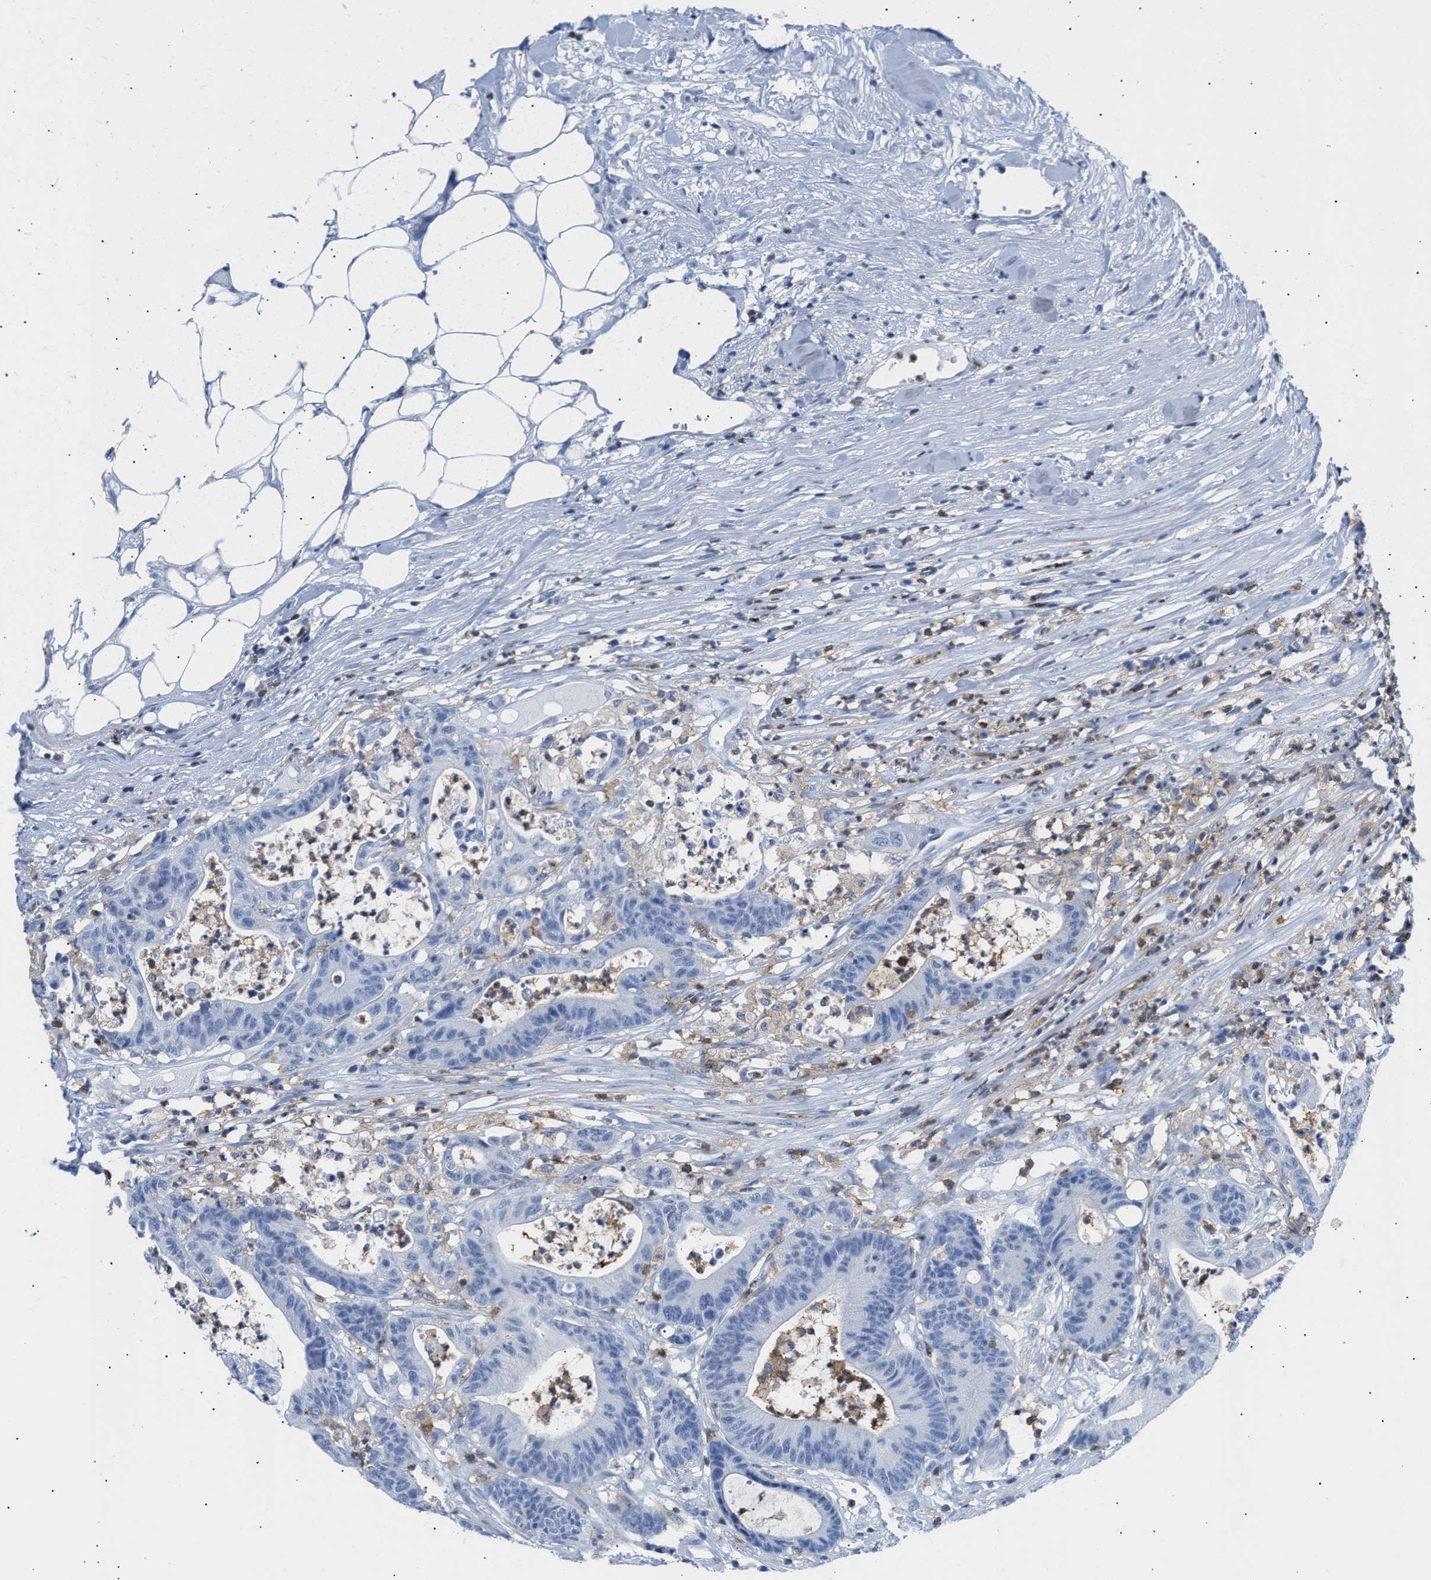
{"staining": {"intensity": "negative", "quantity": "none", "location": "none"}, "tissue": "colorectal cancer", "cell_type": "Tumor cells", "image_type": "cancer", "snomed": [{"axis": "morphology", "description": "Adenocarcinoma, NOS"}, {"axis": "topography", "description": "Colon"}], "caption": "The micrograph demonstrates no significant staining in tumor cells of colorectal cancer (adenocarcinoma).", "gene": "LCP1", "patient": {"sex": "female", "age": 84}}